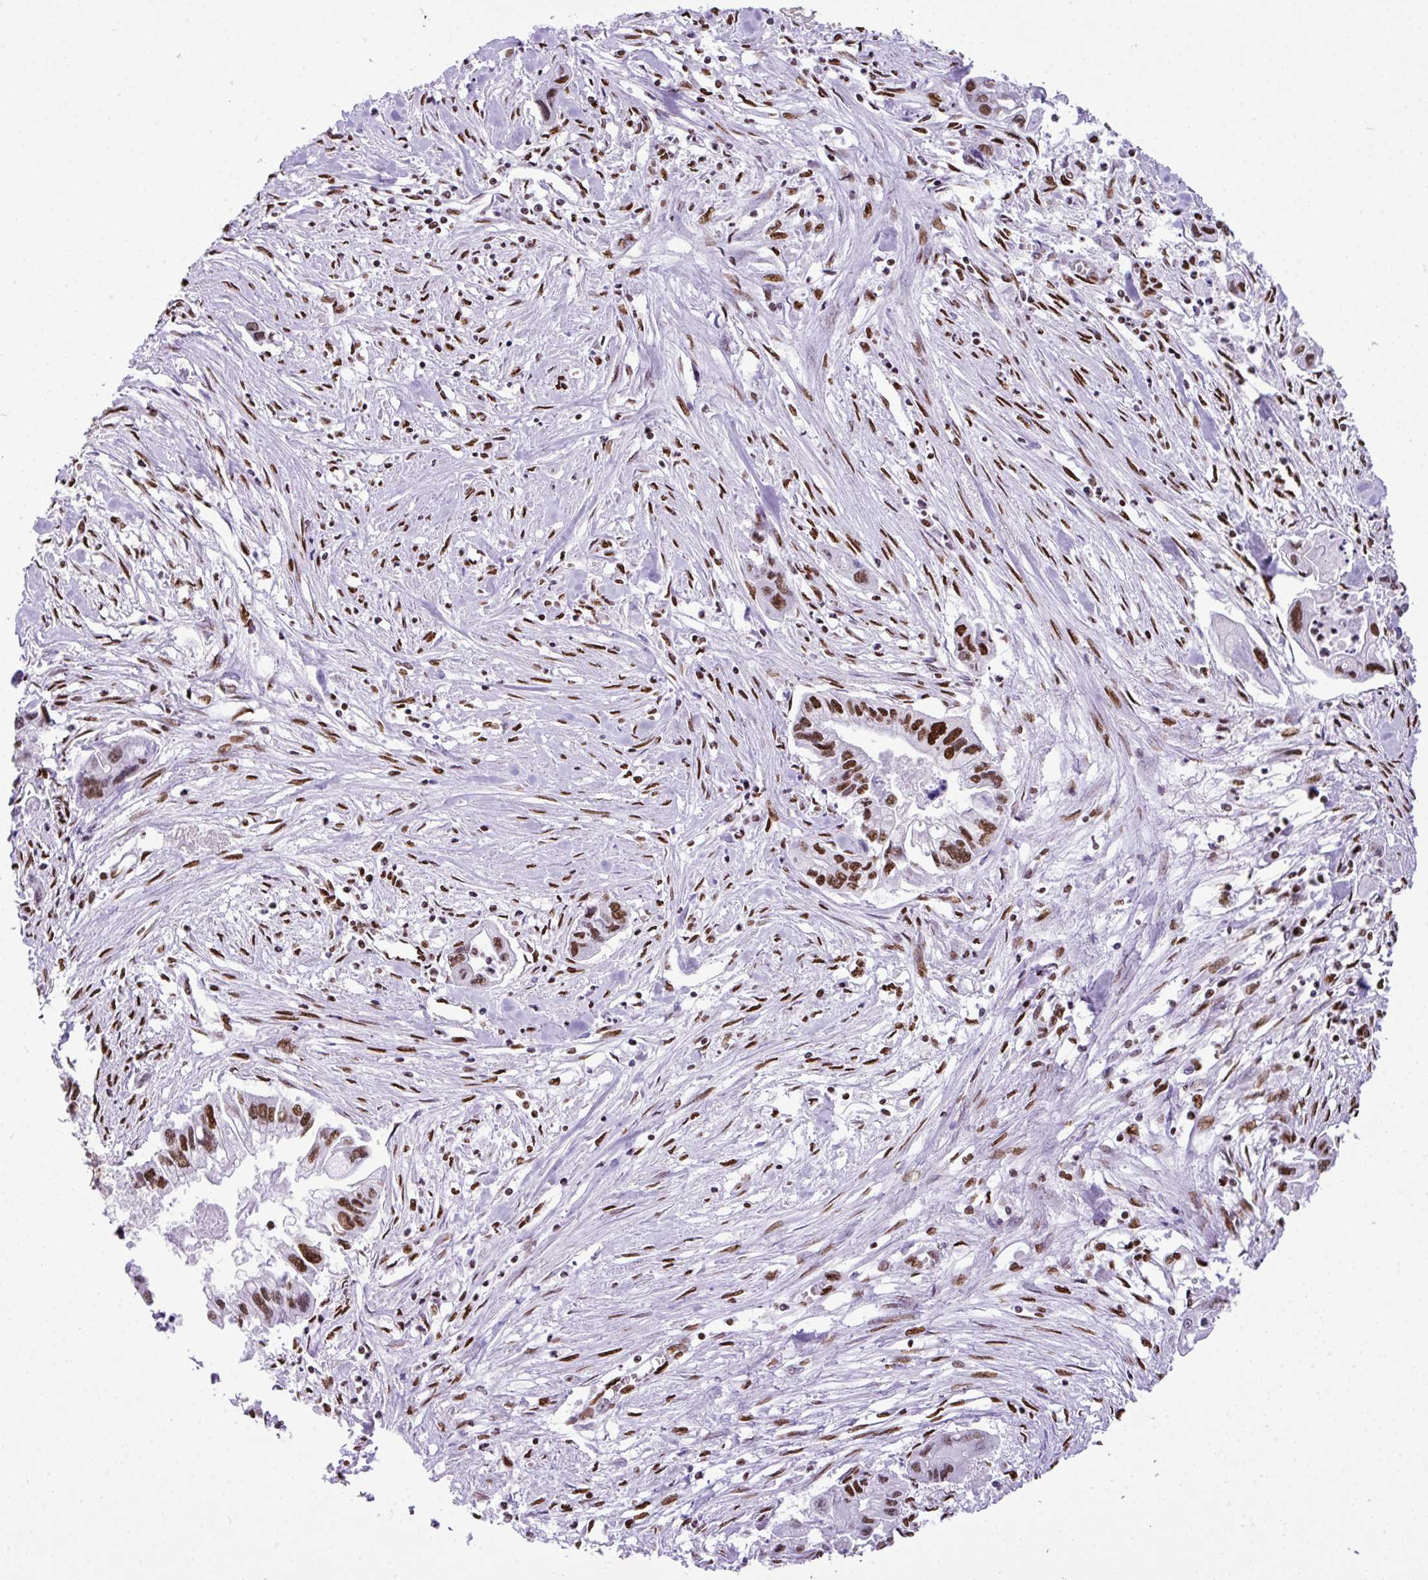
{"staining": {"intensity": "moderate", "quantity": ">75%", "location": "nuclear"}, "tissue": "pancreatic cancer", "cell_type": "Tumor cells", "image_type": "cancer", "snomed": [{"axis": "morphology", "description": "Adenocarcinoma, NOS"}, {"axis": "topography", "description": "Pancreas"}], "caption": "About >75% of tumor cells in adenocarcinoma (pancreatic) show moderate nuclear protein staining as visualized by brown immunohistochemical staining.", "gene": "RARG", "patient": {"sex": "male", "age": 62}}